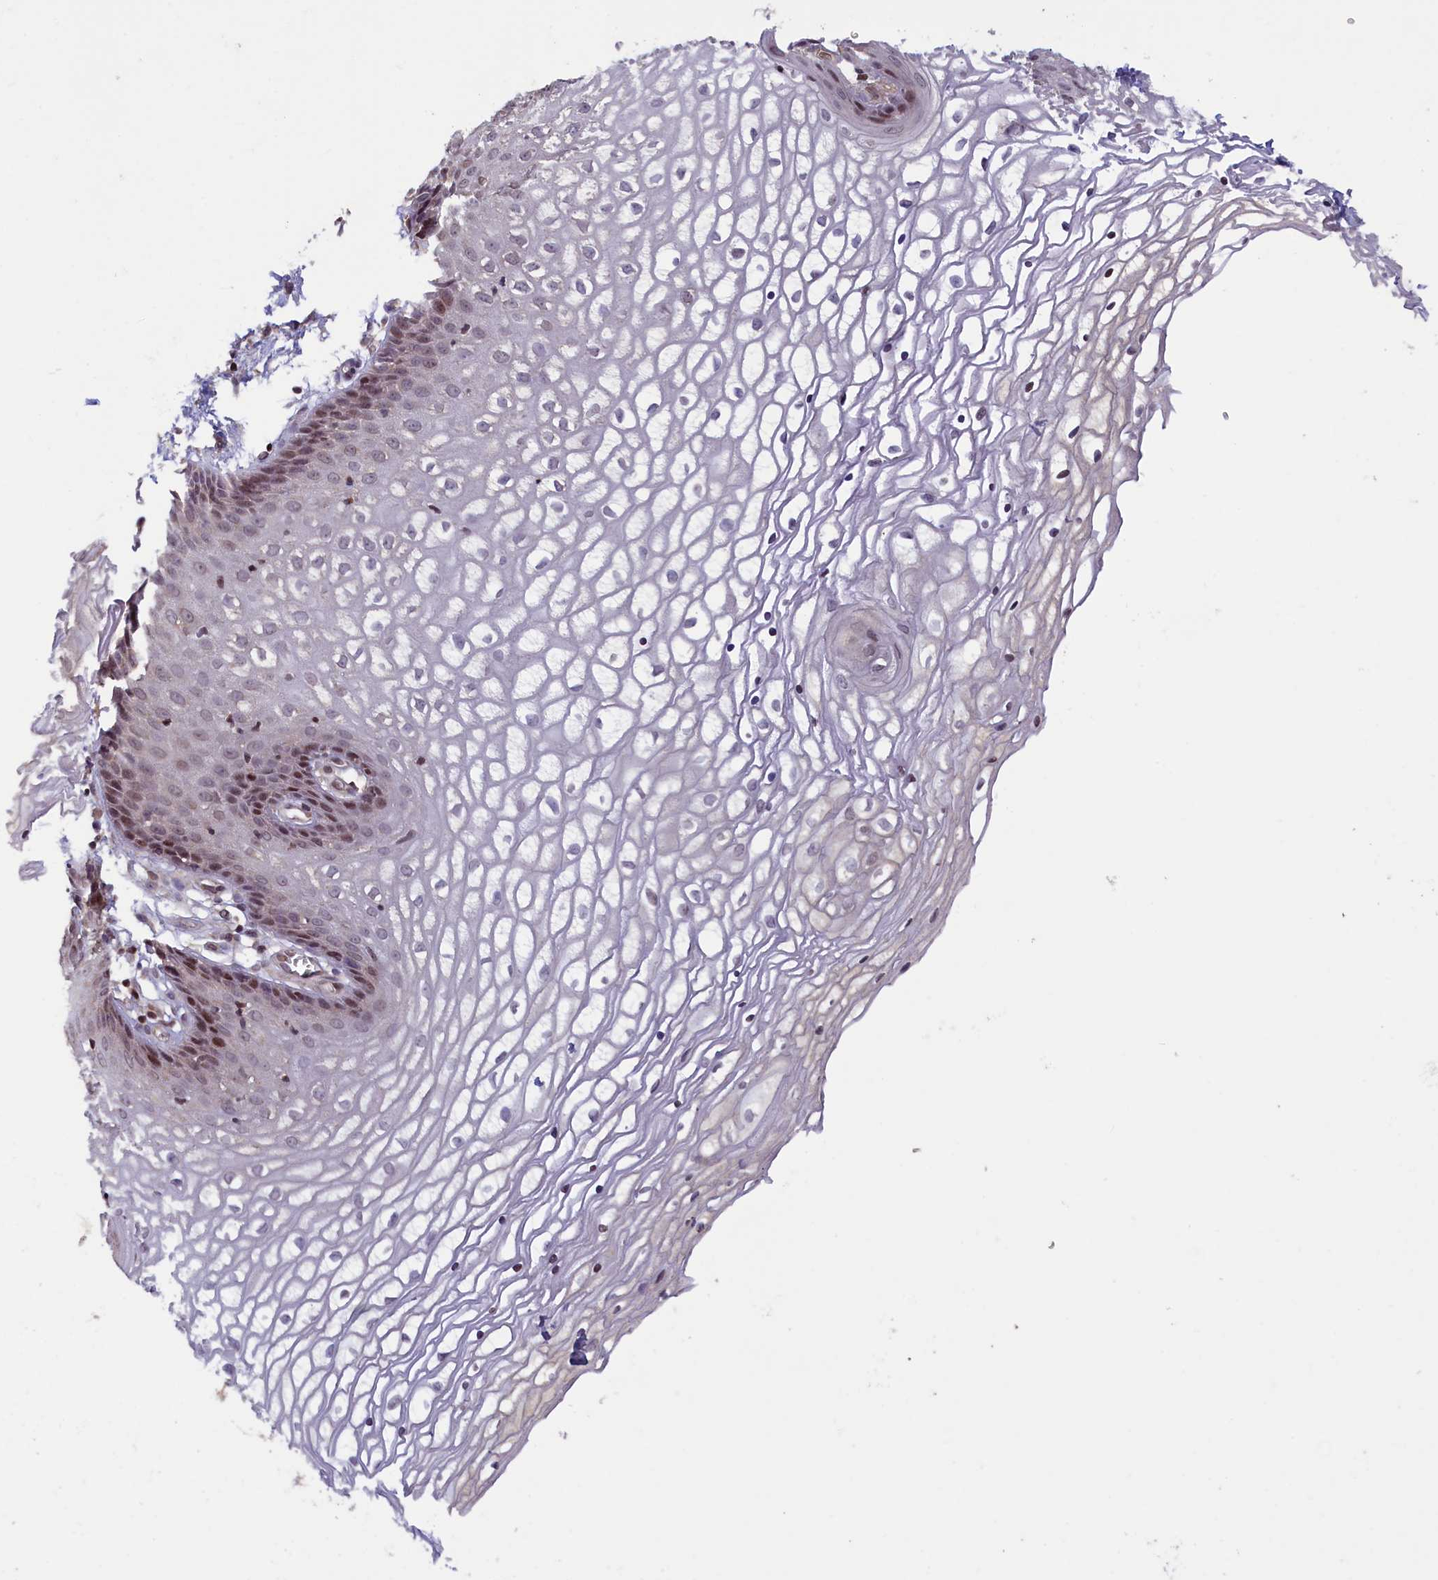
{"staining": {"intensity": "moderate", "quantity": "<25%", "location": "nuclear"}, "tissue": "vagina", "cell_type": "Squamous epithelial cells", "image_type": "normal", "snomed": [{"axis": "morphology", "description": "Normal tissue, NOS"}, {"axis": "topography", "description": "Vagina"}], "caption": "The photomicrograph shows a brown stain indicating the presence of a protein in the nuclear of squamous epithelial cells in vagina. The staining is performed using DAB brown chromogen to label protein expression. The nuclei are counter-stained blue using hematoxylin.", "gene": "NUBP1", "patient": {"sex": "female", "age": 34}}